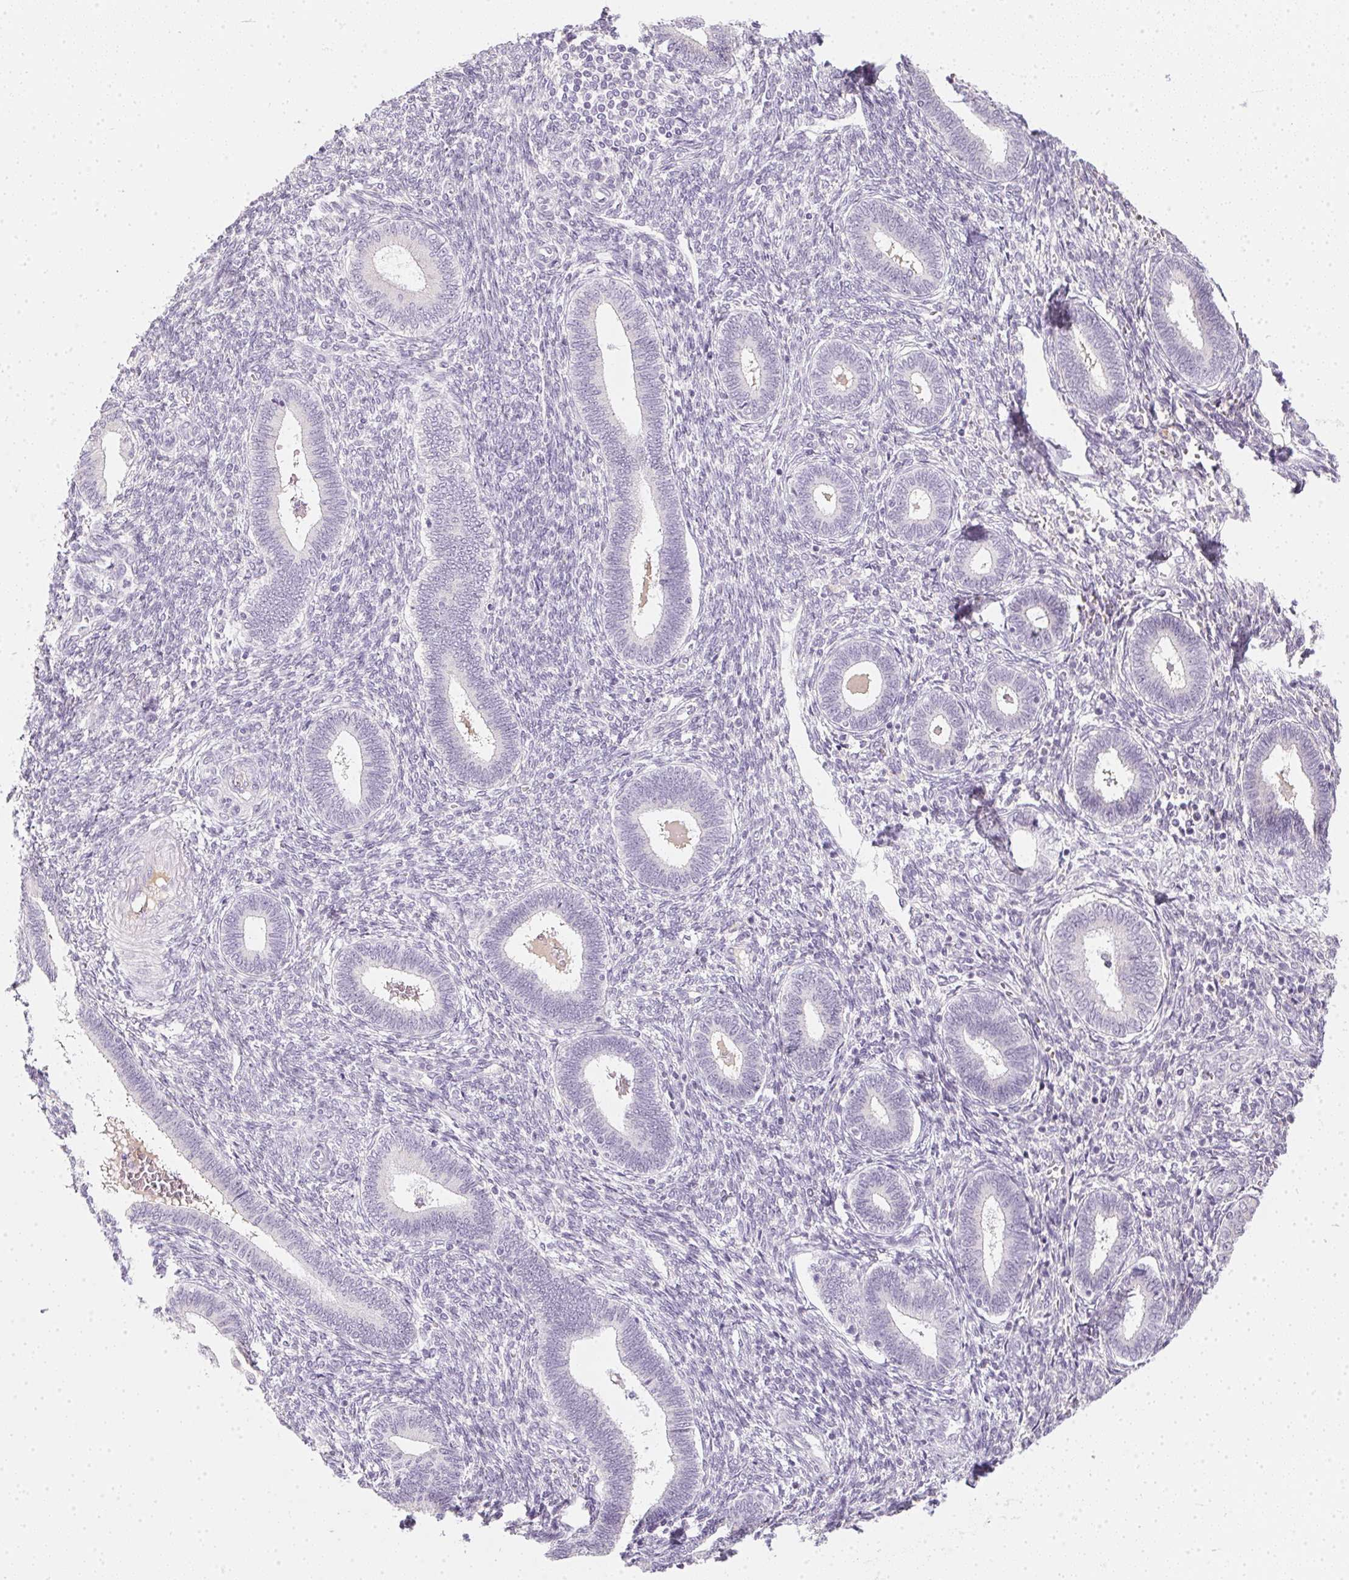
{"staining": {"intensity": "negative", "quantity": "none", "location": "none"}, "tissue": "endometrium", "cell_type": "Cells in endometrial stroma", "image_type": "normal", "snomed": [{"axis": "morphology", "description": "Normal tissue, NOS"}, {"axis": "topography", "description": "Endometrium"}], "caption": "Cells in endometrial stroma show no significant protein staining in unremarkable endometrium.", "gene": "TMEM72", "patient": {"sex": "female", "age": 42}}